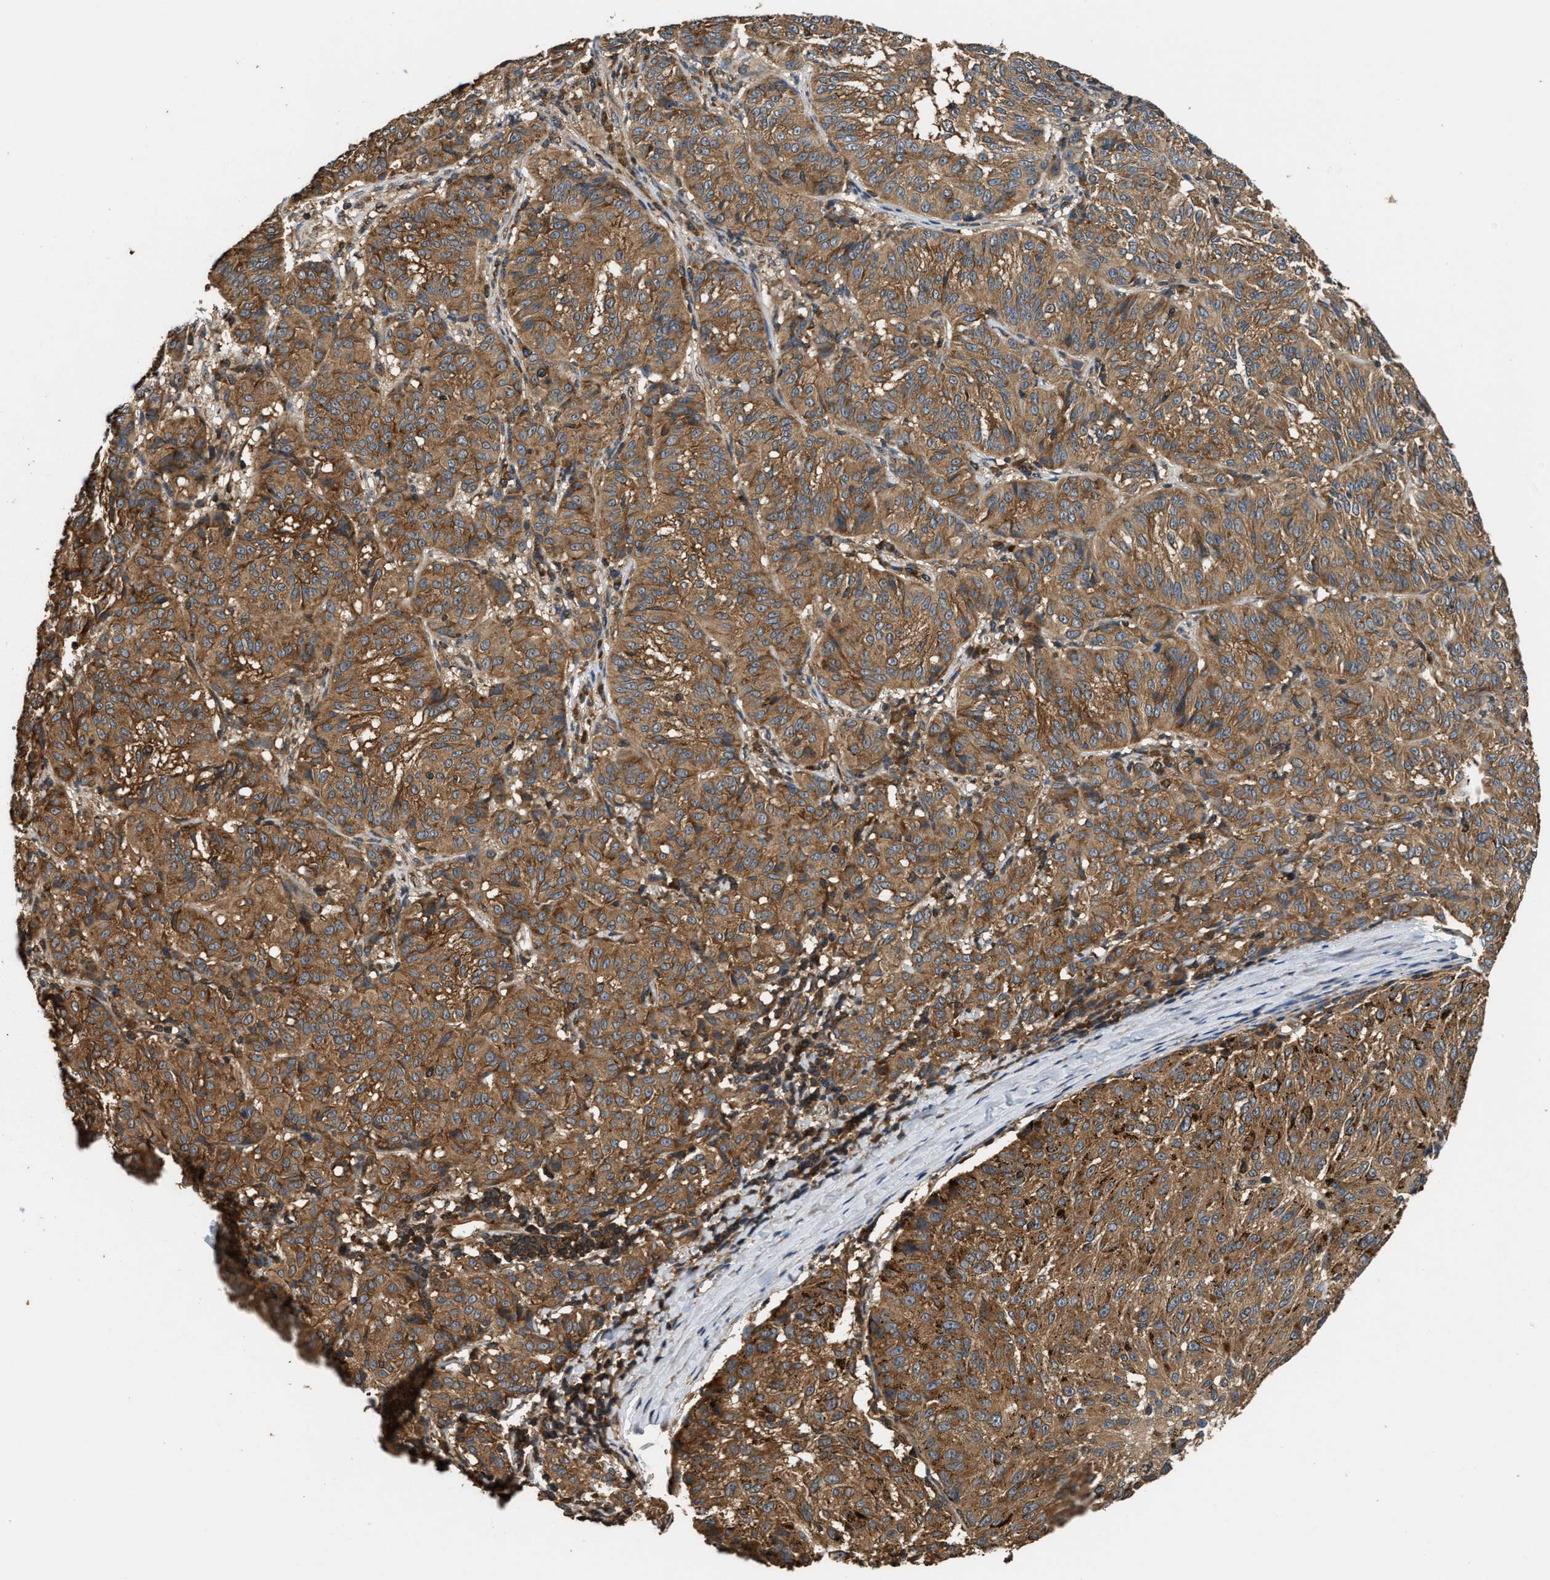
{"staining": {"intensity": "moderate", "quantity": ">75%", "location": "cytoplasmic/membranous"}, "tissue": "melanoma", "cell_type": "Tumor cells", "image_type": "cancer", "snomed": [{"axis": "morphology", "description": "Malignant melanoma, NOS"}, {"axis": "topography", "description": "Skin"}], "caption": "High-magnification brightfield microscopy of malignant melanoma stained with DAB (brown) and counterstained with hematoxylin (blue). tumor cells exhibit moderate cytoplasmic/membranous expression is identified in about>75% of cells. The protein is stained brown, and the nuclei are stained in blue (DAB IHC with brightfield microscopy, high magnification).", "gene": "DNAJC2", "patient": {"sex": "female", "age": 72}}